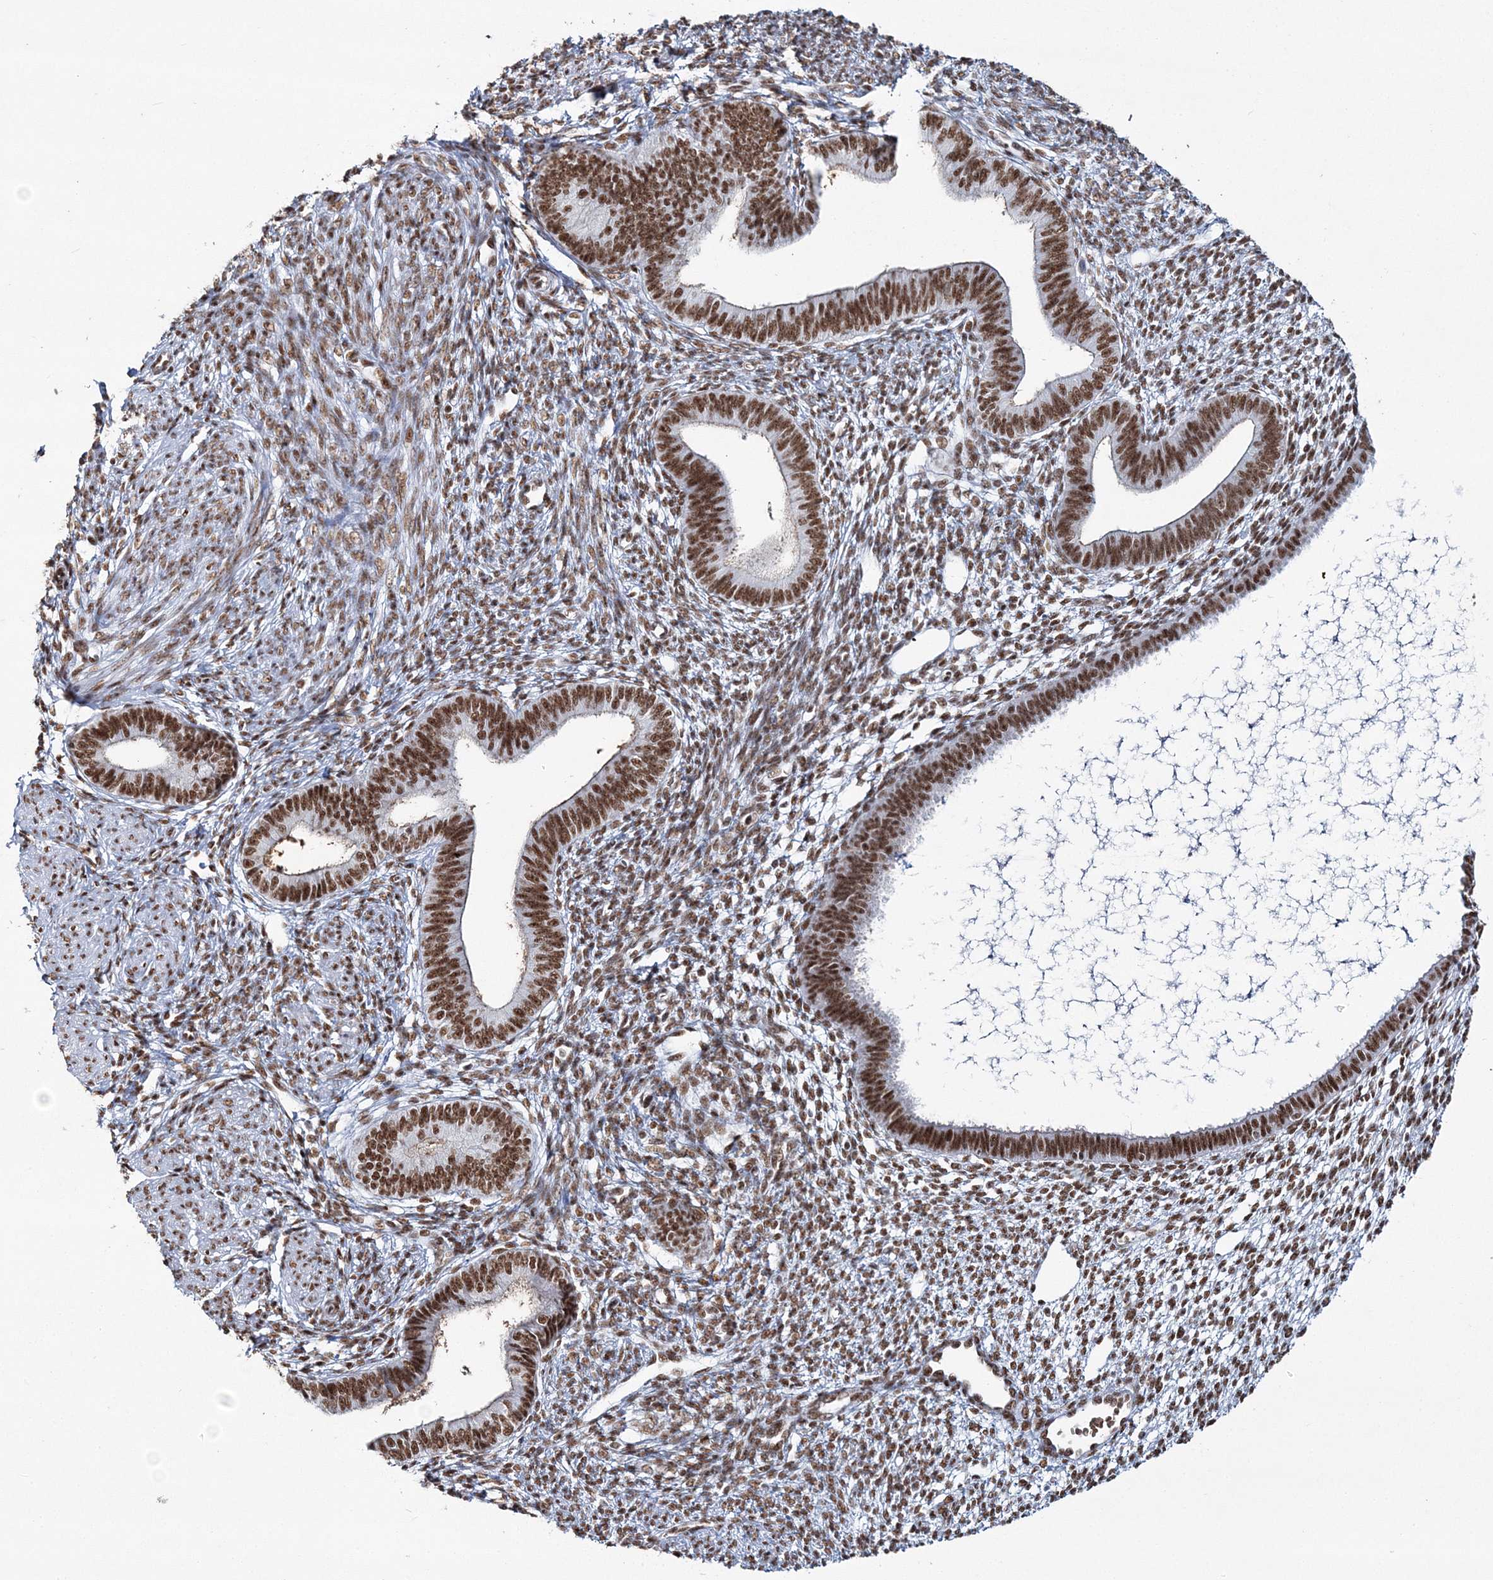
{"staining": {"intensity": "moderate", "quantity": "25%-75%", "location": "nuclear"}, "tissue": "endometrium", "cell_type": "Cells in endometrial stroma", "image_type": "normal", "snomed": [{"axis": "morphology", "description": "Normal tissue, NOS"}, {"axis": "topography", "description": "Endometrium"}], "caption": "Immunohistochemistry of unremarkable human endometrium shows medium levels of moderate nuclear staining in approximately 25%-75% of cells in endometrial stroma. Nuclei are stained in blue.", "gene": "ENSG00000290315", "patient": {"sex": "female", "age": 46}}